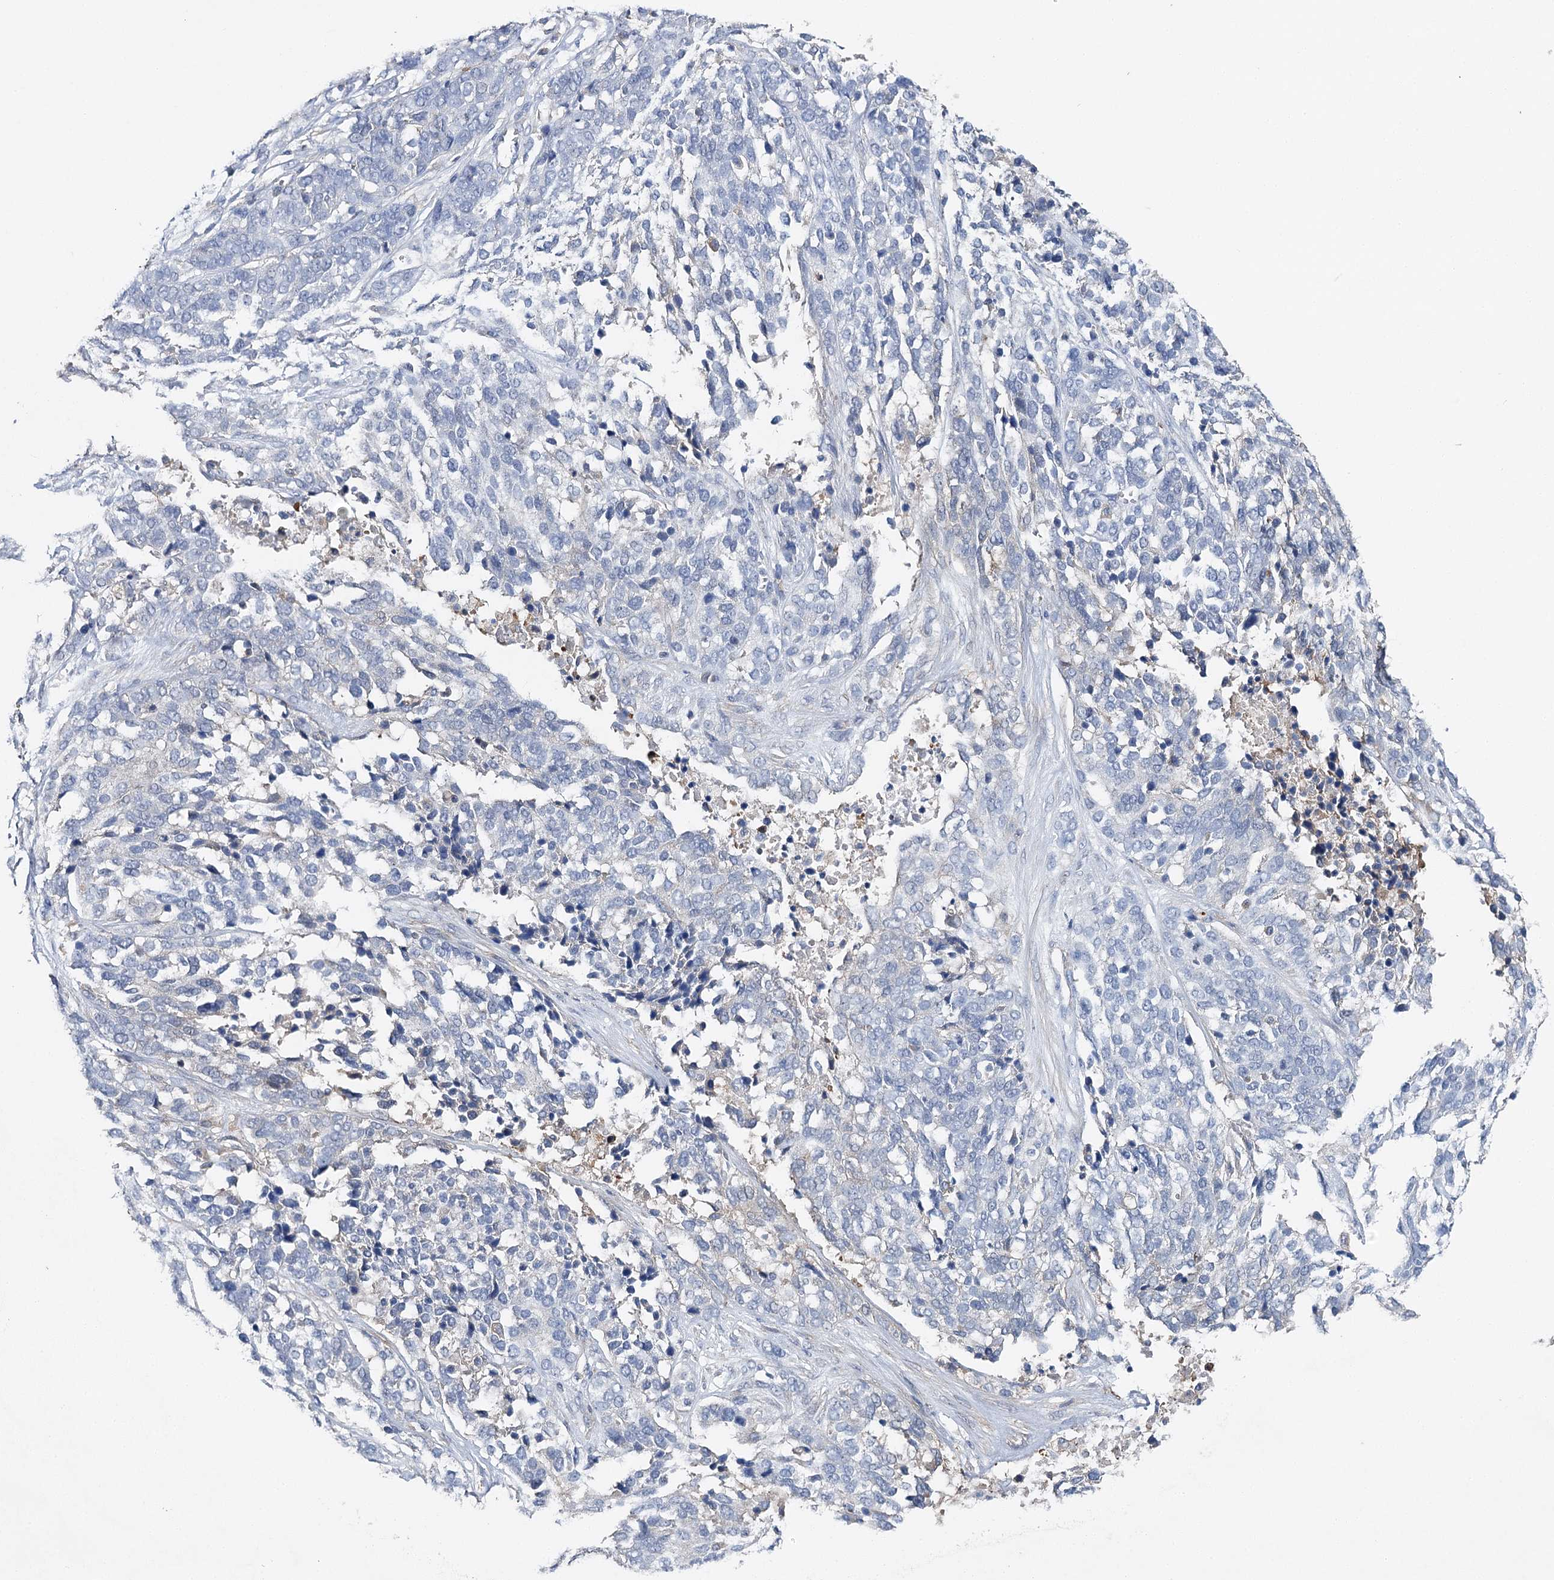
{"staining": {"intensity": "negative", "quantity": "none", "location": "none"}, "tissue": "ovarian cancer", "cell_type": "Tumor cells", "image_type": "cancer", "snomed": [{"axis": "morphology", "description": "Cystadenocarcinoma, serous, NOS"}, {"axis": "topography", "description": "Ovary"}], "caption": "Ovarian cancer stained for a protein using IHC displays no staining tumor cells.", "gene": "EPYC", "patient": {"sex": "female", "age": 44}}